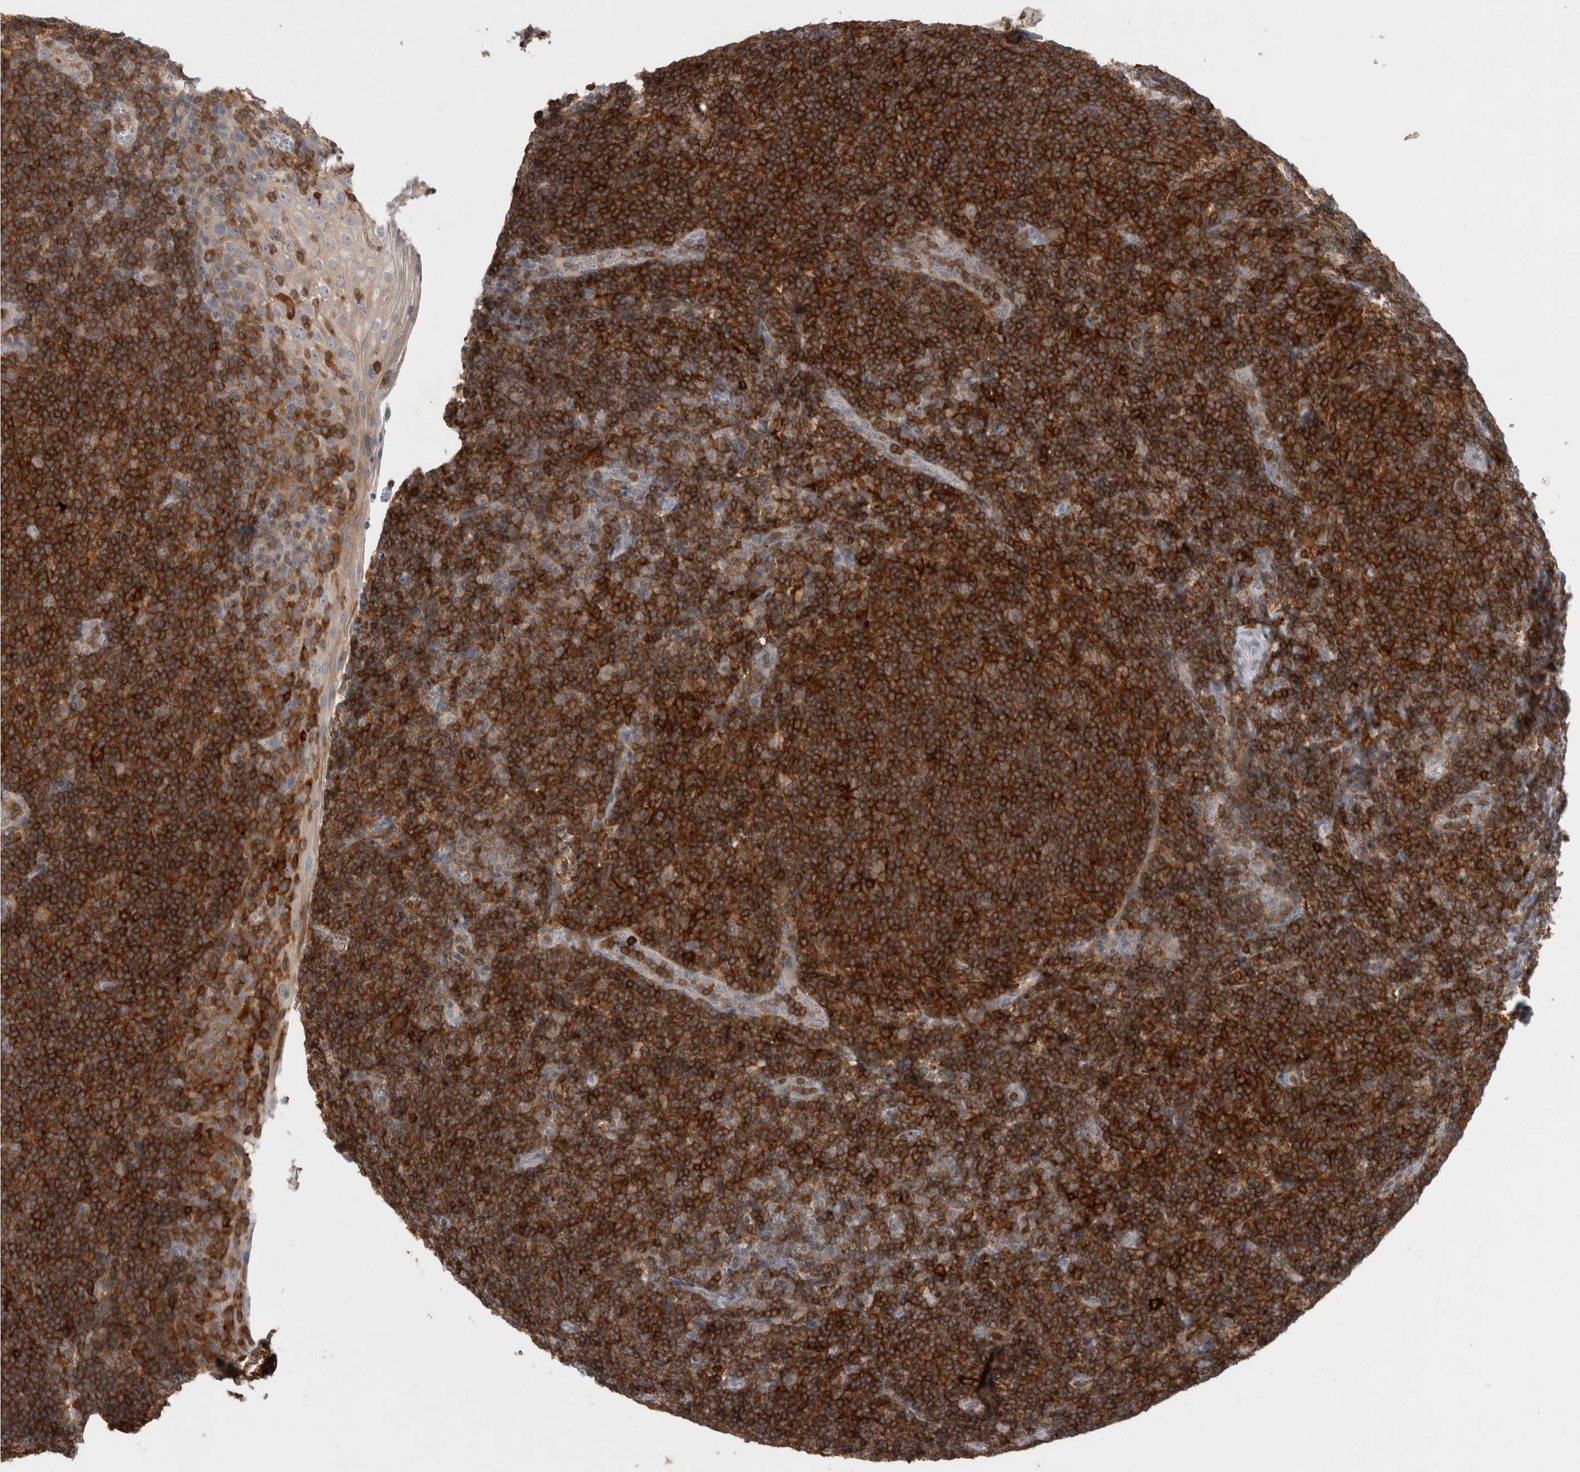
{"staining": {"intensity": "strong", "quantity": ">75%", "location": "cytoplasmic/membranous"}, "tissue": "tonsil", "cell_type": "Germinal center cells", "image_type": "normal", "snomed": [{"axis": "morphology", "description": "Normal tissue, NOS"}, {"axis": "topography", "description": "Tonsil"}], "caption": "The photomicrograph shows immunohistochemical staining of normal tonsil. There is strong cytoplasmic/membranous staining is seen in about >75% of germinal center cells. The staining was performed using DAB, with brown indicating positive protein expression. Nuclei are stained blue with hematoxylin.", "gene": "GFRA2", "patient": {"sex": "male", "age": 37}}